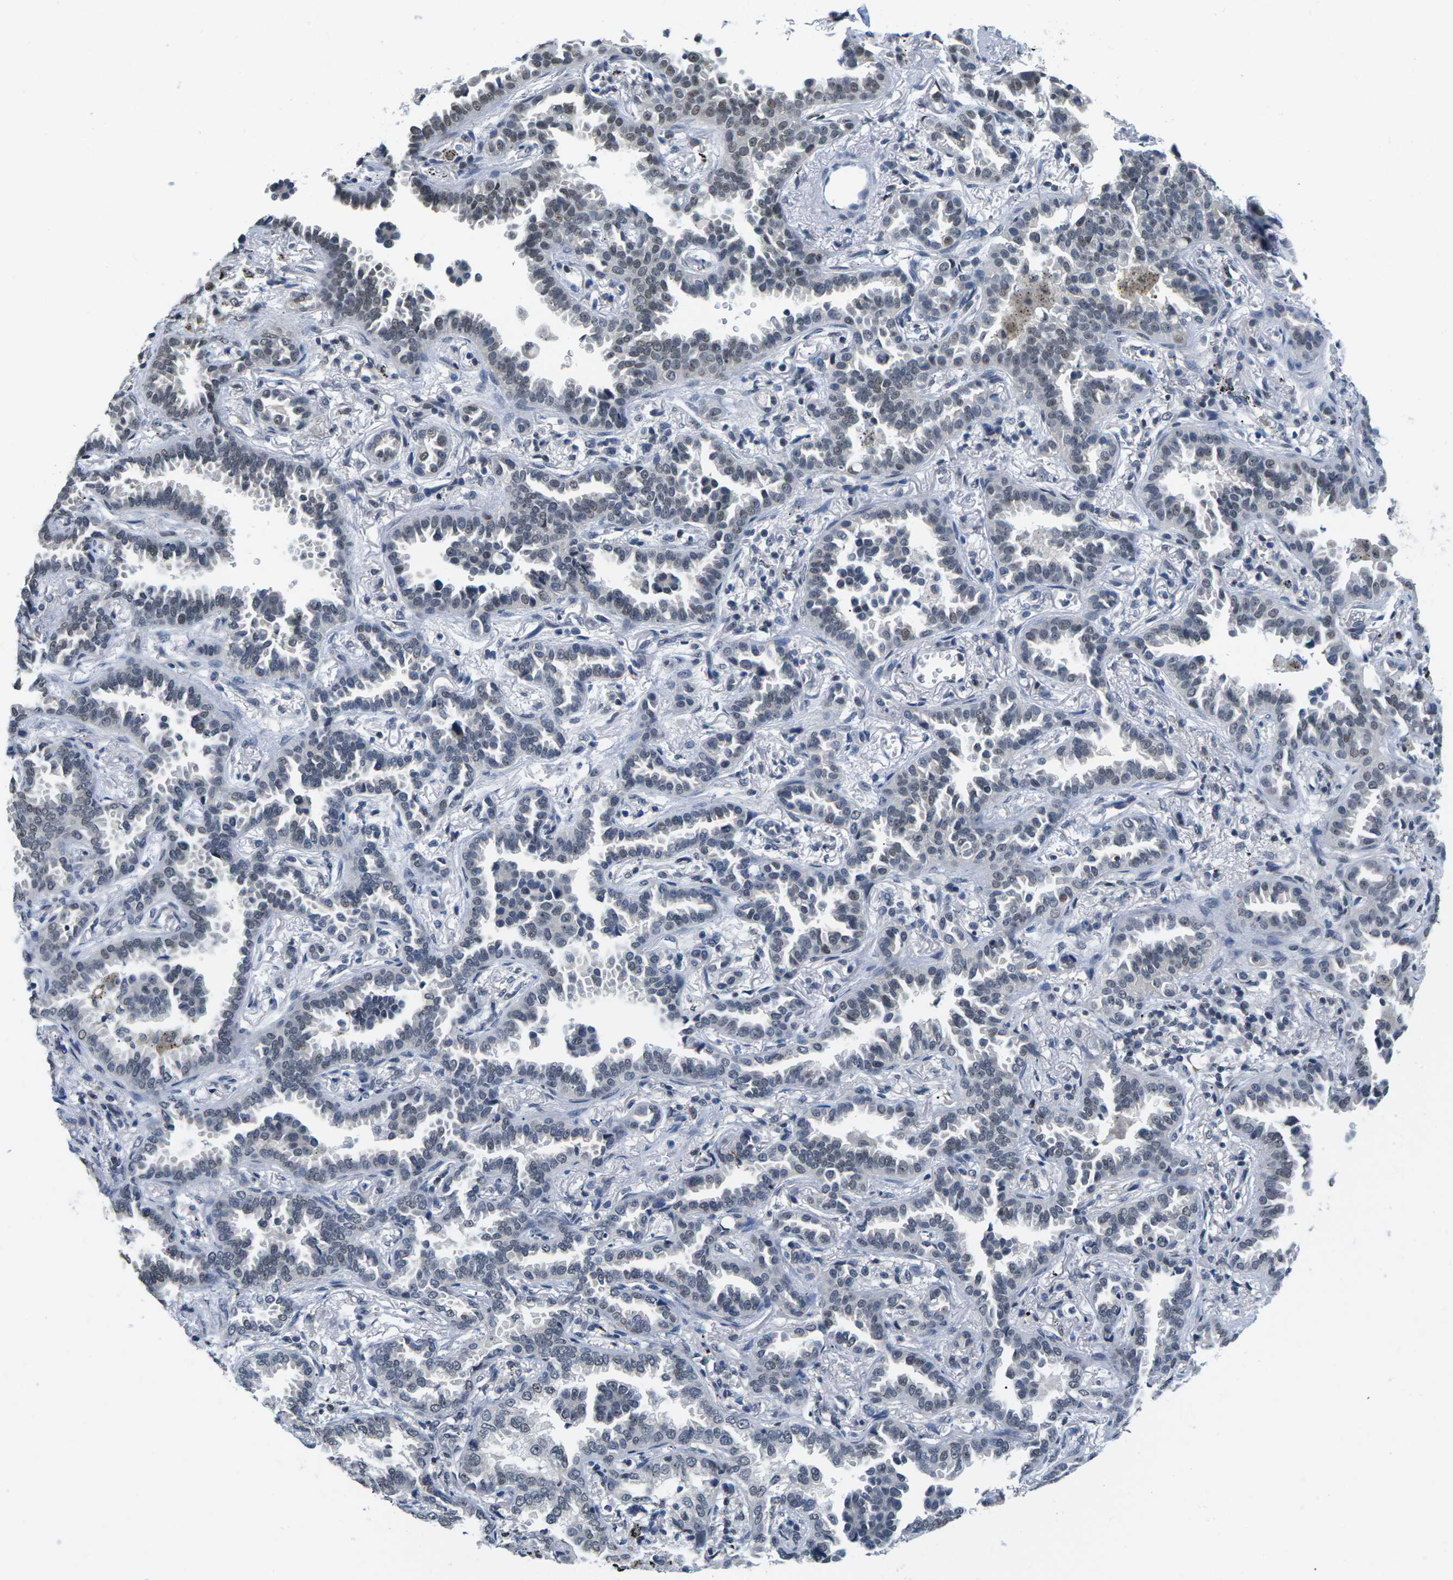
{"staining": {"intensity": "weak", "quantity": "<25%", "location": "nuclear"}, "tissue": "lung cancer", "cell_type": "Tumor cells", "image_type": "cancer", "snomed": [{"axis": "morphology", "description": "Normal tissue, NOS"}, {"axis": "morphology", "description": "Adenocarcinoma, NOS"}, {"axis": "topography", "description": "Lung"}], "caption": "Tumor cells are negative for protein expression in human adenocarcinoma (lung).", "gene": "NSRP1", "patient": {"sex": "male", "age": 59}}